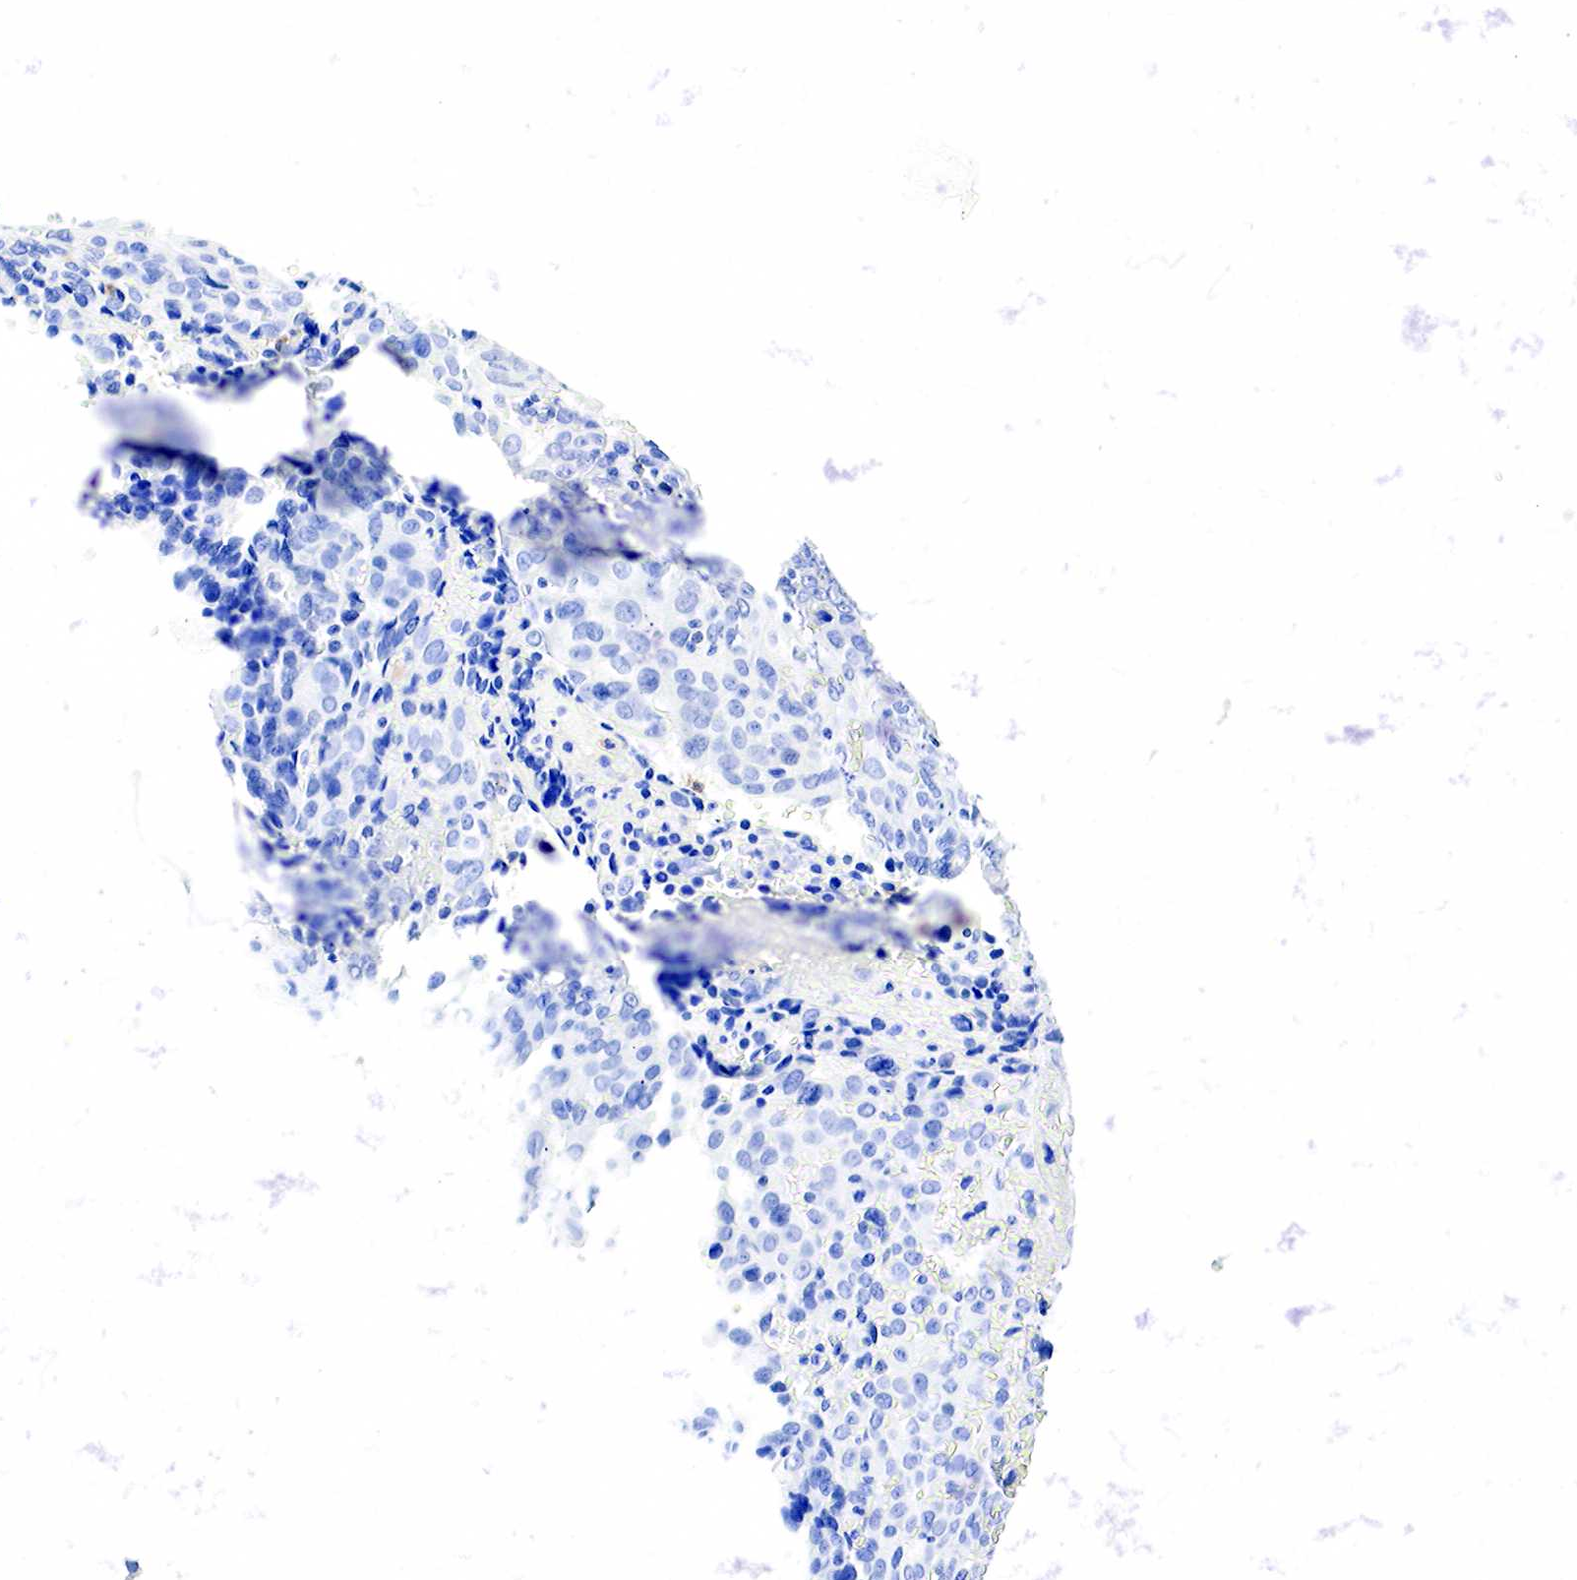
{"staining": {"intensity": "negative", "quantity": "none", "location": "none"}, "tissue": "ovarian cancer", "cell_type": "Tumor cells", "image_type": "cancer", "snomed": [{"axis": "morphology", "description": "Carcinoma, endometroid"}, {"axis": "topography", "description": "Ovary"}], "caption": "A histopathology image of human ovarian cancer (endometroid carcinoma) is negative for staining in tumor cells. (DAB (3,3'-diaminobenzidine) immunohistochemistry visualized using brightfield microscopy, high magnification).", "gene": "FUT4", "patient": {"sex": "female", "age": 75}}